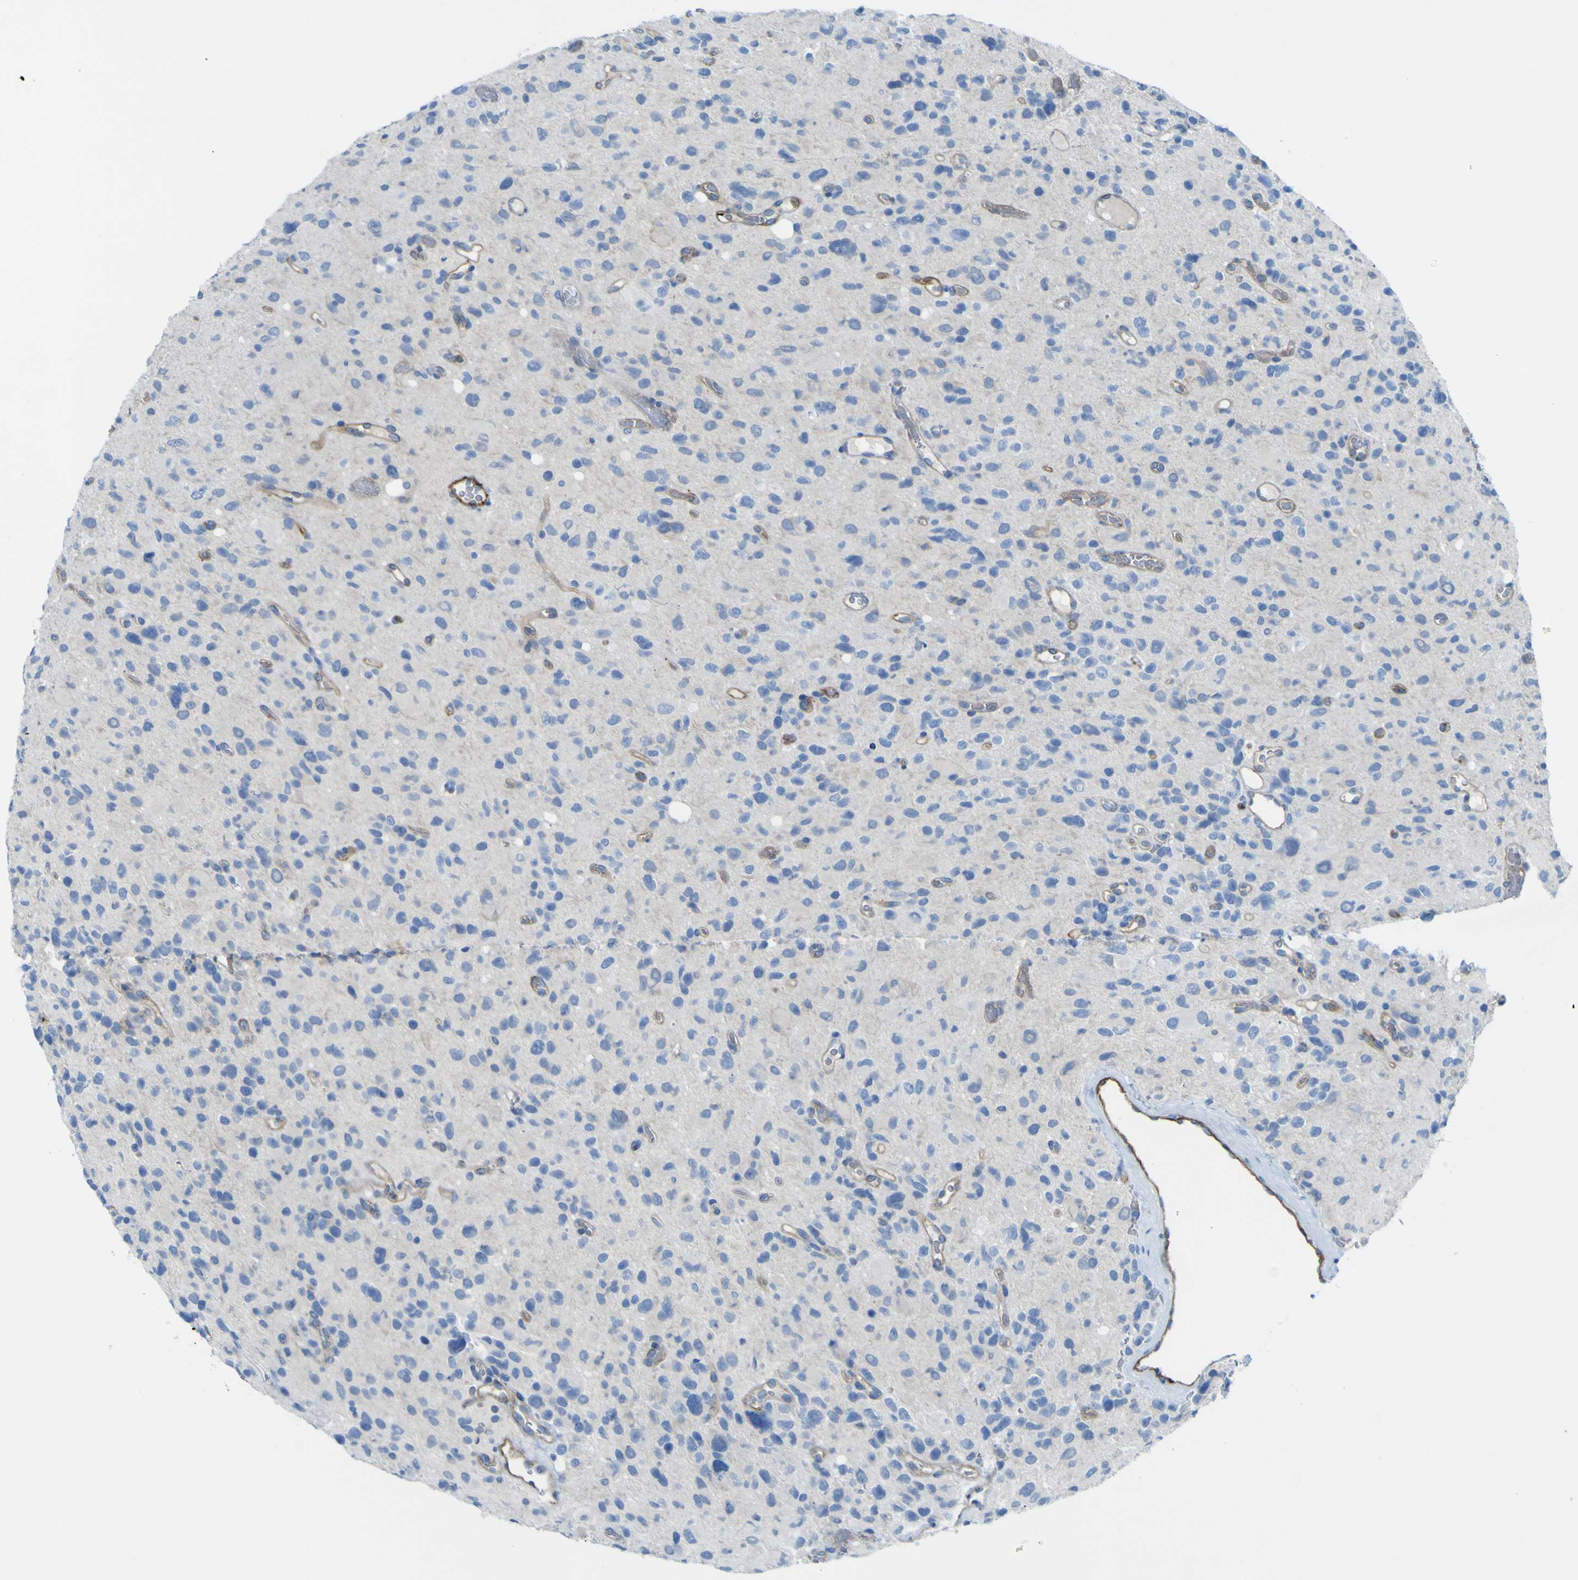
{"staining": {"intensity": "negative", "quantity": "none", "location": "none"}, "tissue": "glioma", "cell_type": "Tumor cells", "image_type": "cancer", "snomed": [{"axis": "morphology", "description": "Glioma, malignant, High grade"}, {"axis": "topography", "description": "Brain"}], "caption": "Image shows no significant protein staining in tumor cells of glioma. (DAB (3,3'-diaminobenzidine) IHC, high magnification).", "gene": "CD93", "patient": {"sex": "male", "age": 48}}